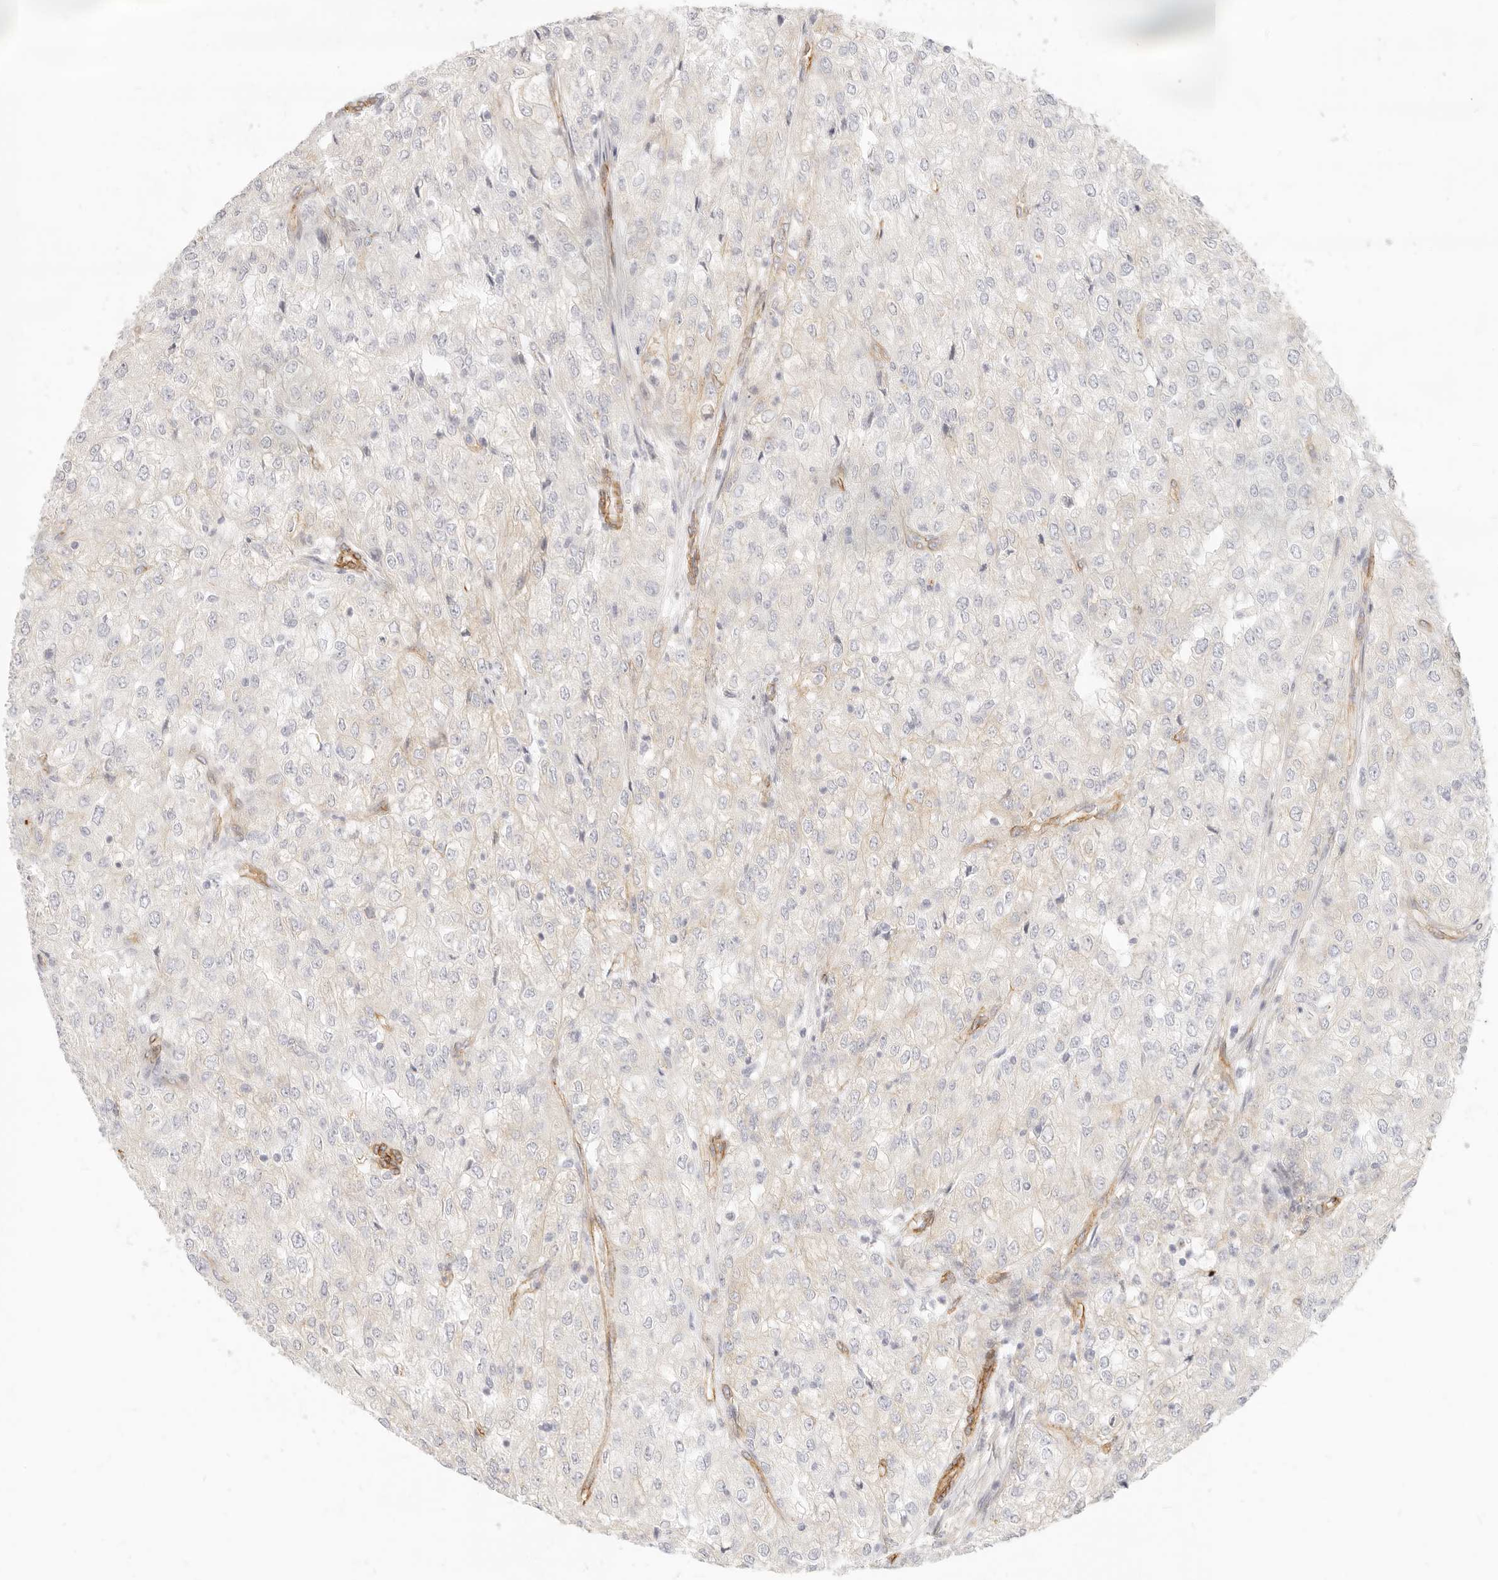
{"staining": {"intensity": "negative", "quantity": "none", "location": "none"}, "tissue": "renal cancer", "cell_type": "Tumor cells", "image_type": "cancer", "snomed": [{"axis": "morphology", "description": "Adenocarcinoma, NOS"}, {"axis": "topography", "description": "Kidney"}], "caption": "IHC histopathology image of neoplastic tissue: human renal cancer (adenocarcinoma) stained with DAB (3,3'-diaminobenzidine) demonstrates no significant protein staining in tumor cells.", "gene": "NUS1", "patient": {"sex": "female", "age": 54}}